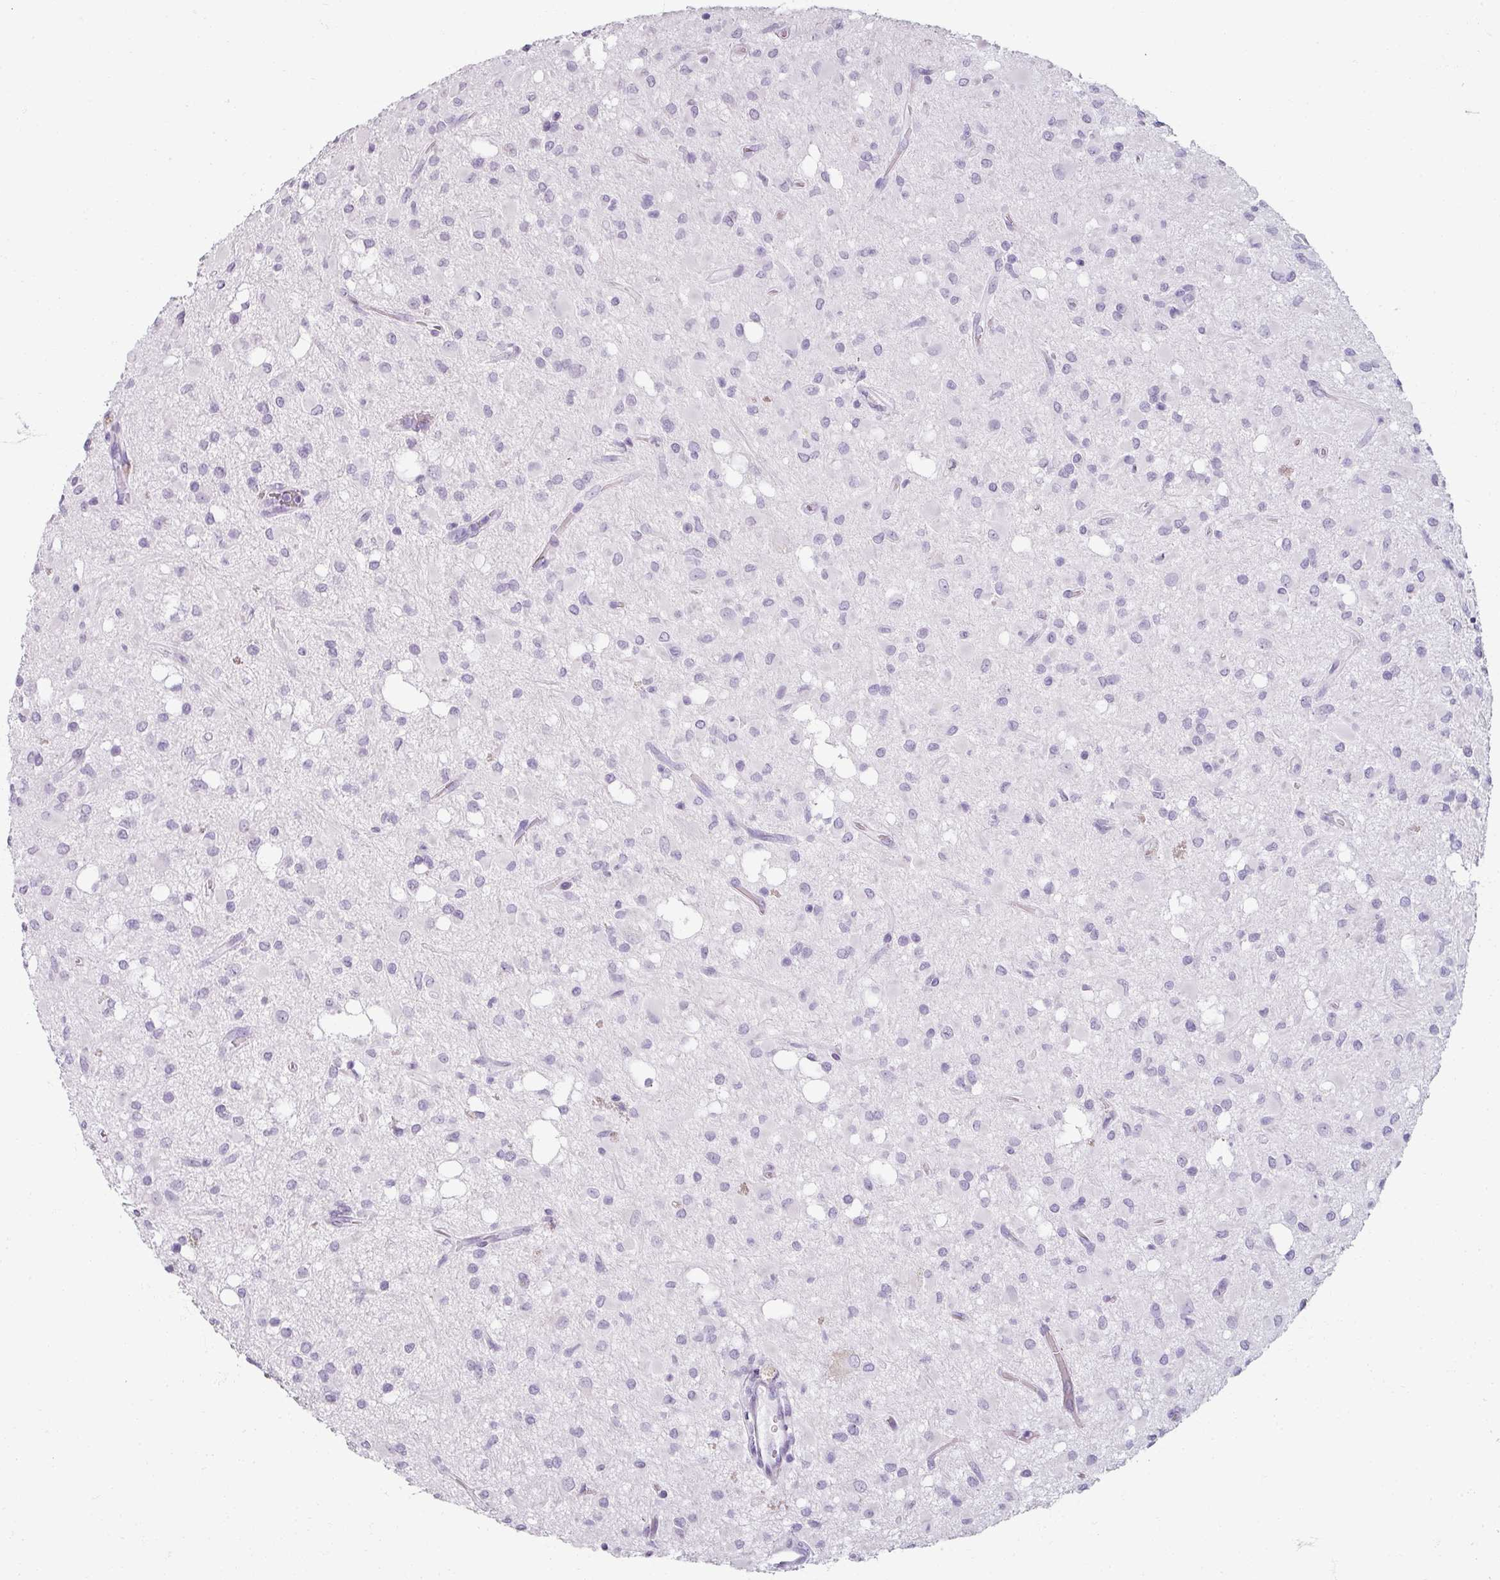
{"staining": {"intensity": "negative", "quantity": "none", "location": "none"}, "tissue": "glioma", "cell_type": "Tumor cells", "image_type": "cancer", "snomed": [{"axis": "morphology", "description": "Glioma, malignant, Low grade"}, {"axis": "topography", "description": "Brain"}], "caption": "Glioma was stained to show a protein in brown. There is no significant expression in tumor cells.", "gene": "REG3G", "patient": {"sex": "female", "age": 33}}